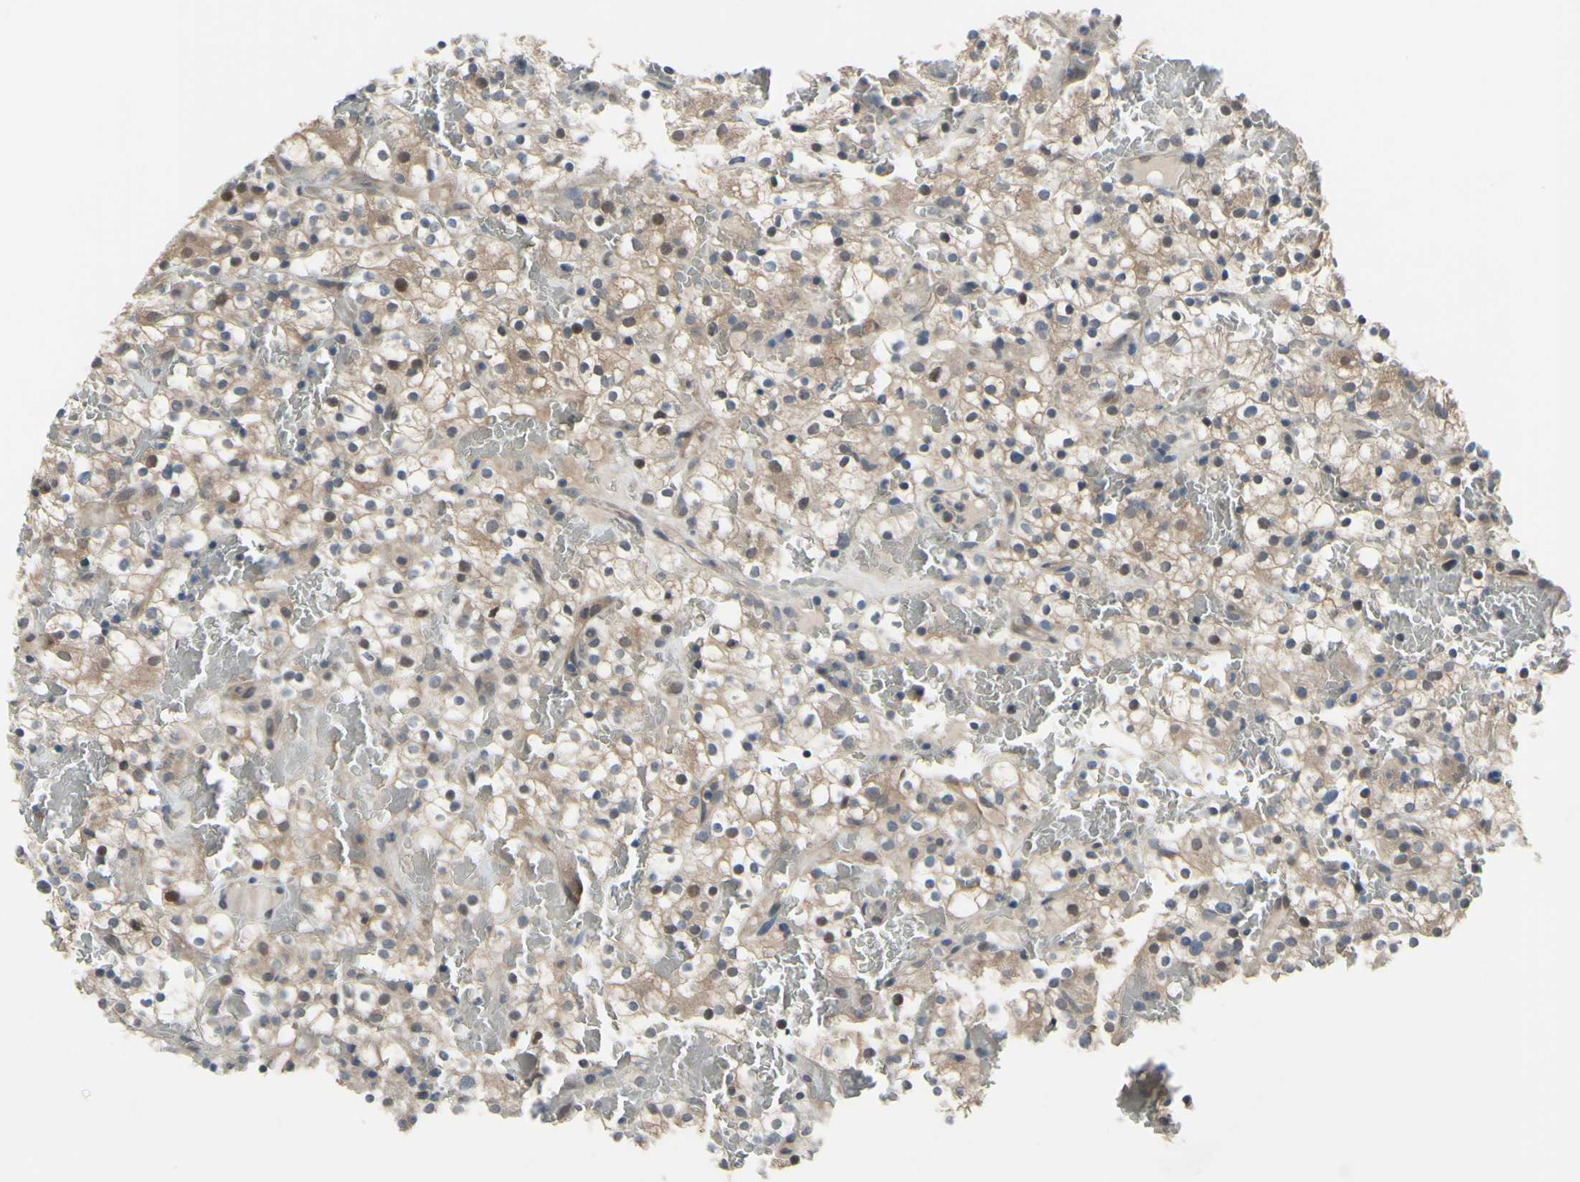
{"staining": {"intensity": "weak", "quantity": "25%-75%", "location": "cytoplasmic/membranous,nuclear"}, "tissue": "renal cancer", "cell_type": "Tumor cells", "image_type": "cancer", "snomed": [{"axis": "morphology", "description": "Normal tissue, NOS"}, {"axis": "morphology", "description": "Adenocarcinoma, NOS"}, {"axis": "topography", "description": "Kidney"}], "caption": "This is an image of immunohistochemistry staining of renal adenocarcinoma, which shows weak expression in the cytoplasmic/membranous and nuclear of tumor cells.", "gene": "HSPA4", "patient": {"sex": "female", "age": 72}}